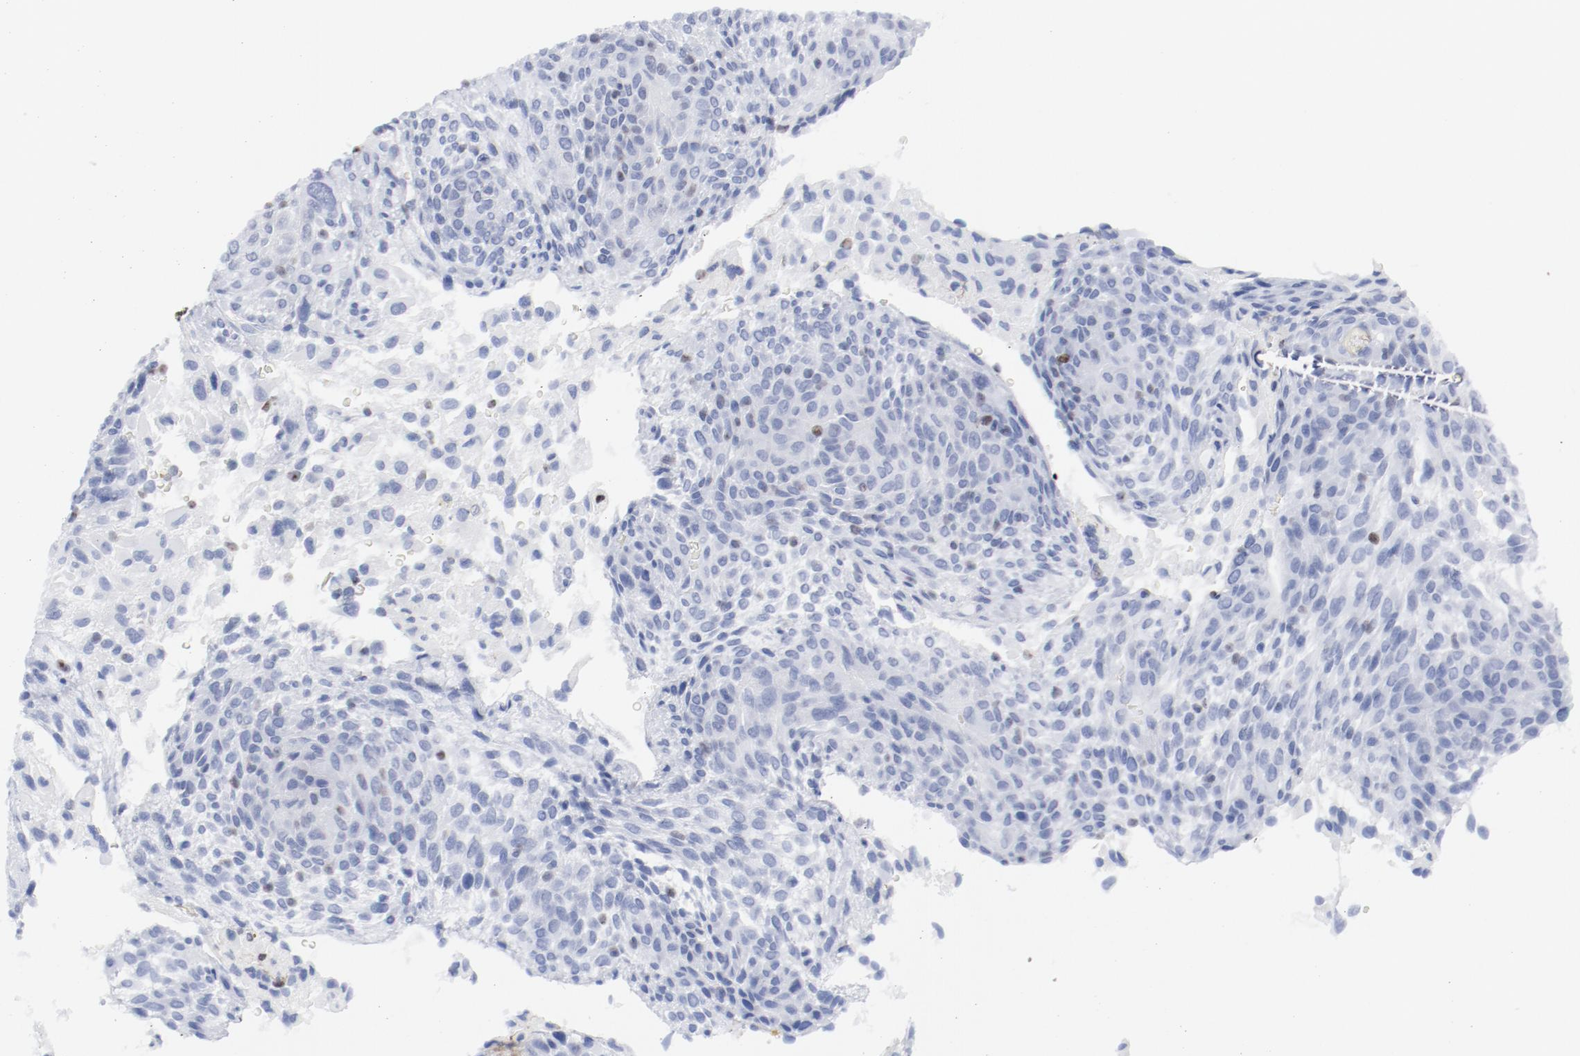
{"staining": {"intensity": "negative", "quantity": "none", "location": "none"}, "tissue": "glioma", "cell_type": "Tumor cells", "image_type": "cancer", "snomed": [{"axis": "morphology", "description": "Glioma, malignant, High grade"}, {"axis": "topography", "description": "Cerebral cortex"}], "caption": "Immunohistochemistry (IHC) photomicrograph of neoplastic tissue: human glioma stained with DAB displays no significant protein positivity in tumor cells.", "gene": "SMARCC2", "patient": {"sex": "female", "age": 55}}